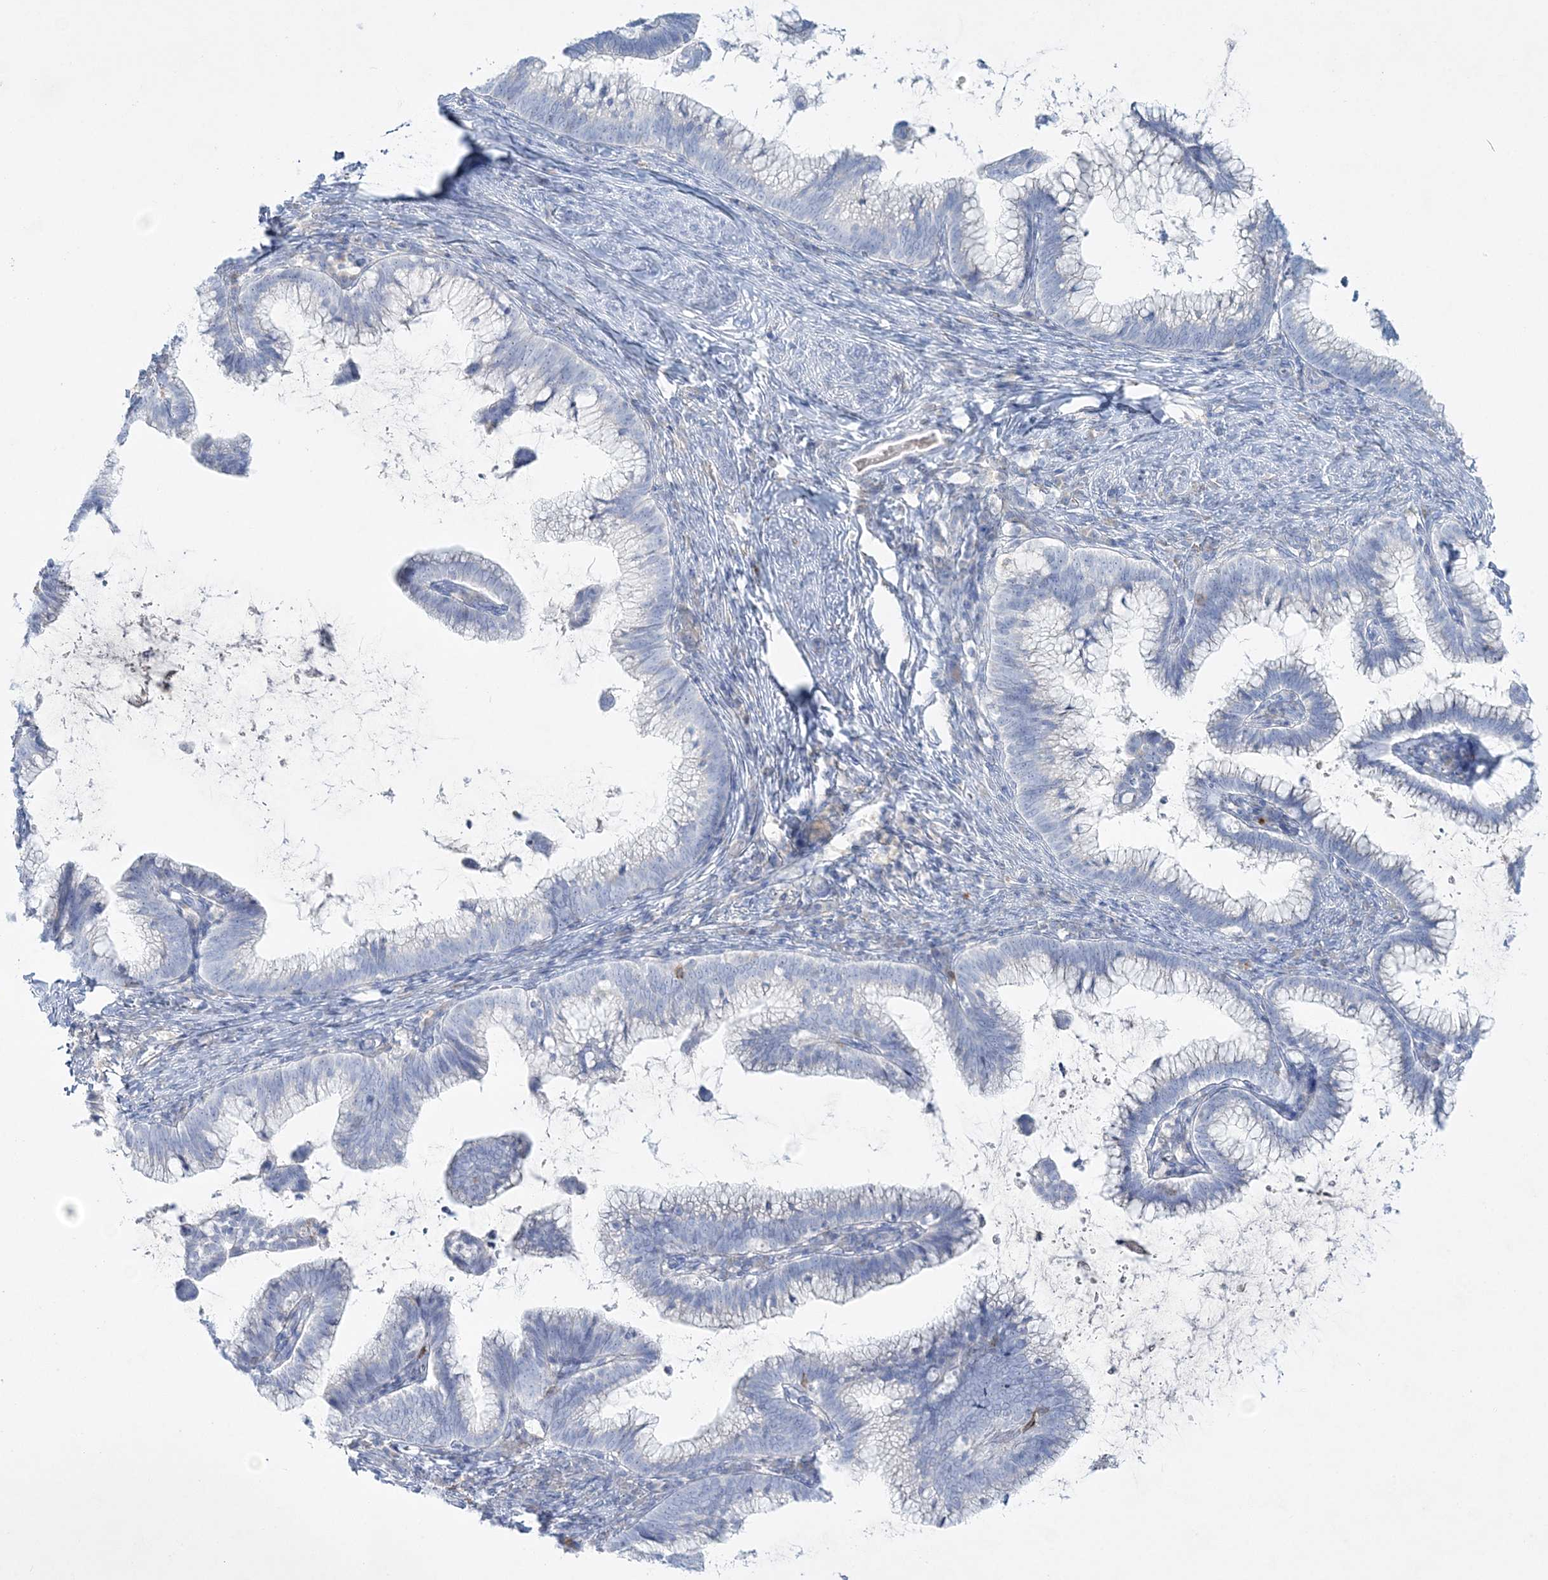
{"staining": {"intensity": "negative", "quantity": "none", "location": "none"}, "tissue": "cervical cancer", "cell_type": "Tumor cells", "image_type": "cancer", "snomed": [{"axis": "morphology", "description": "Adenocarcinoma, NOS"}, {"axis": "topography", "description": "Cervix"}], "caption": "Cervical adenocarcinoma was stained to show a protein in brown. There is no significant expression in tumor cells.", "gene": "WDSUB1", "patient": {"sex": "female", "age": 36}}